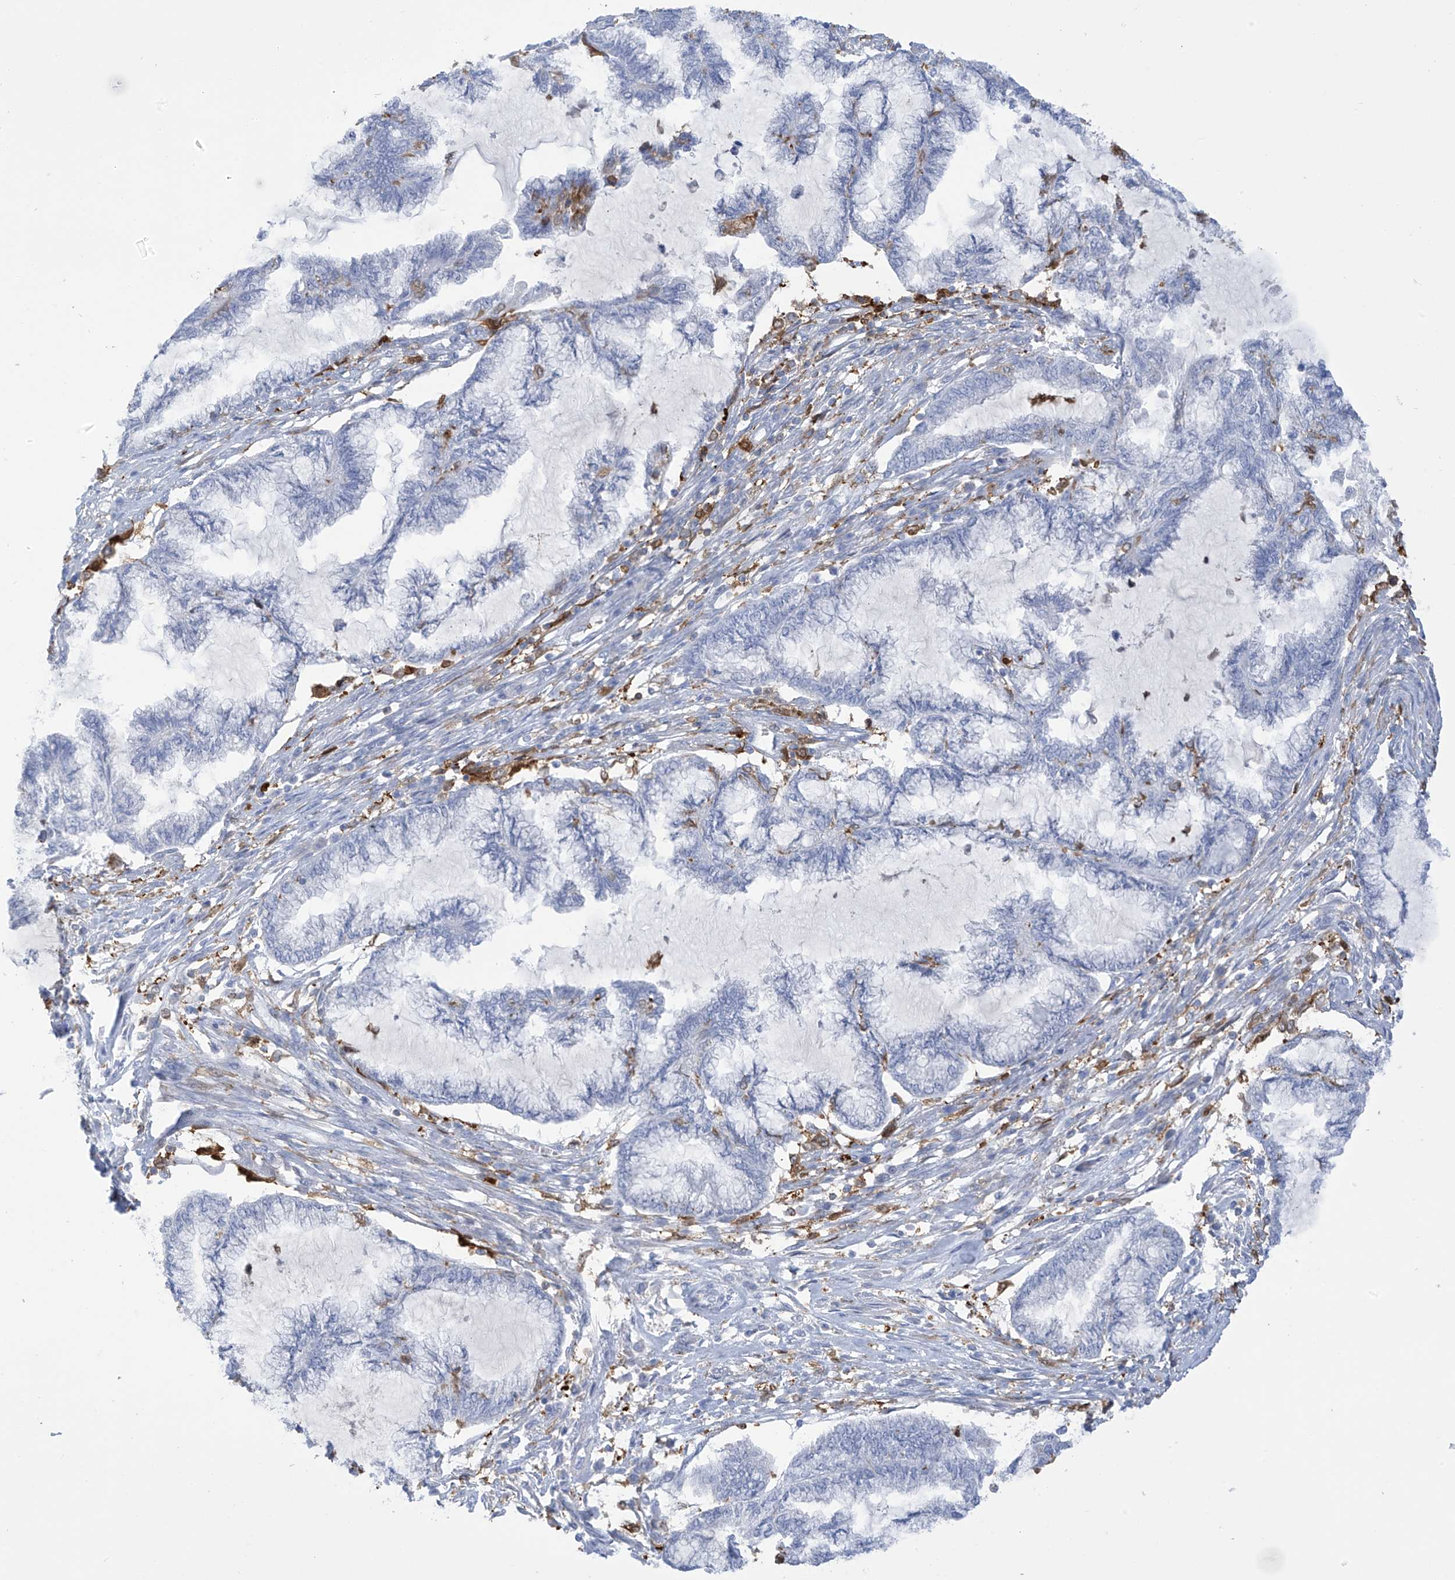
{"staining": {"intensity": "negative", "quantity": "none", "location": "none"}, "tissue": "endometrial cancer", "cell_type": "Tumor cells", "image_type": "cancer", "snomed": [{"axis": "morphology", "description": "Adenocarcinoma, NOS"}, {"axis": "topography", "description": "Endometrium"}], "caption": "DAB (3,3'-diaminobenzidine) immunohistochemical staining of human endometrial cancer (adenocarcinoma) exhibits no significant expression in tumor cells.", "gene": "TRMT2B", "patient": {"sex": "female", "age": 86}}